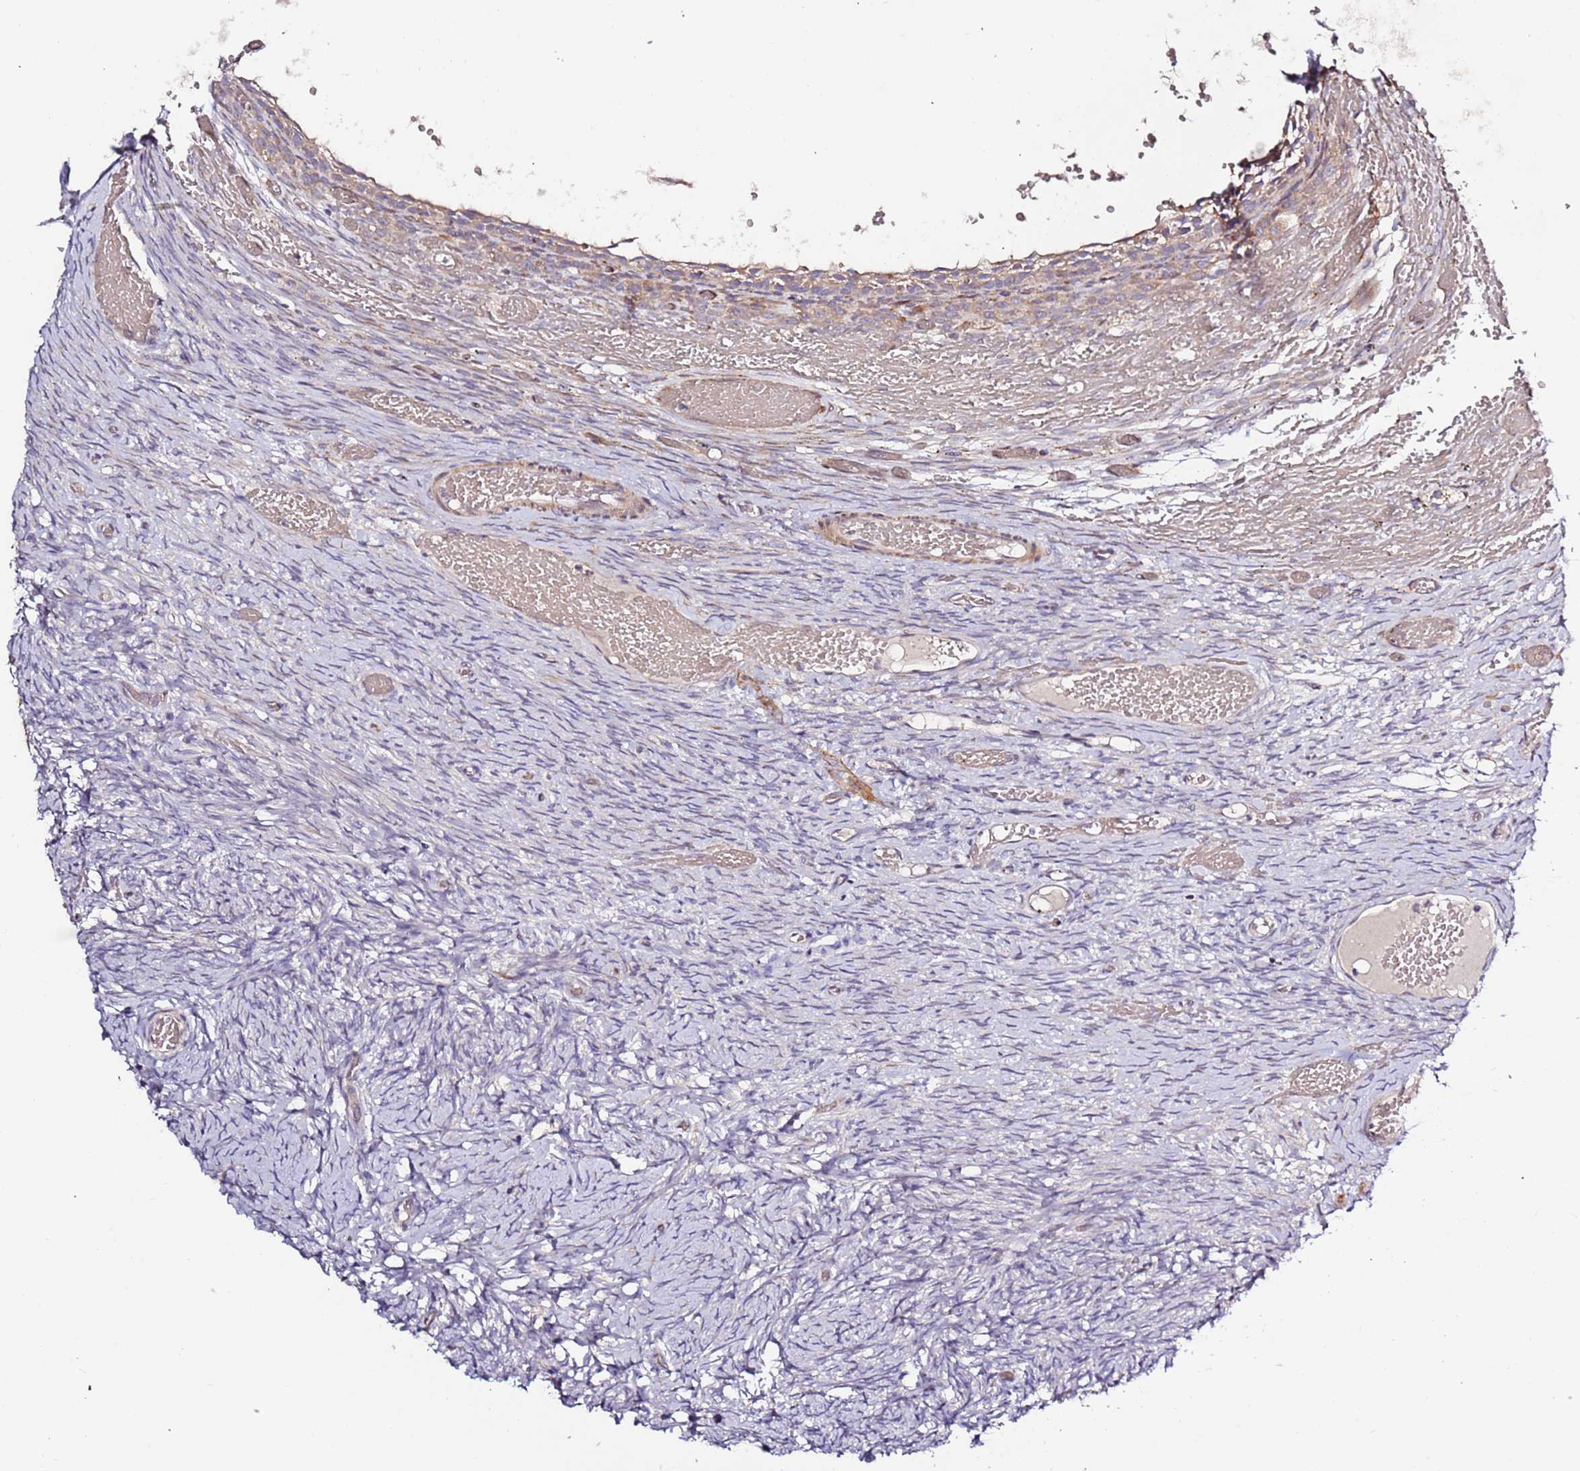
{"staining": {"intensity": "weak", "quantity": "25%-75%", "location": "cytoplasmic/membranous"}, "tissue": "ovary", "cell_type": "Follicle cells", "image_type": "normal", "snomed": [{"axis": "morphology", "description": "Adenocarcinoma, NOS"}, {"axis": "topography", "description": "Endometrium"}], "caption": "High-power microscopy captured an IHC image of unremarkable ovary, revealing weak cytoplasmic/membranous positivity in about 25%-75% of follicle cells. Nuclei are stained in blue.", "gene": "HSD17B7", "patient": {"sex": "female", "age": 32}}